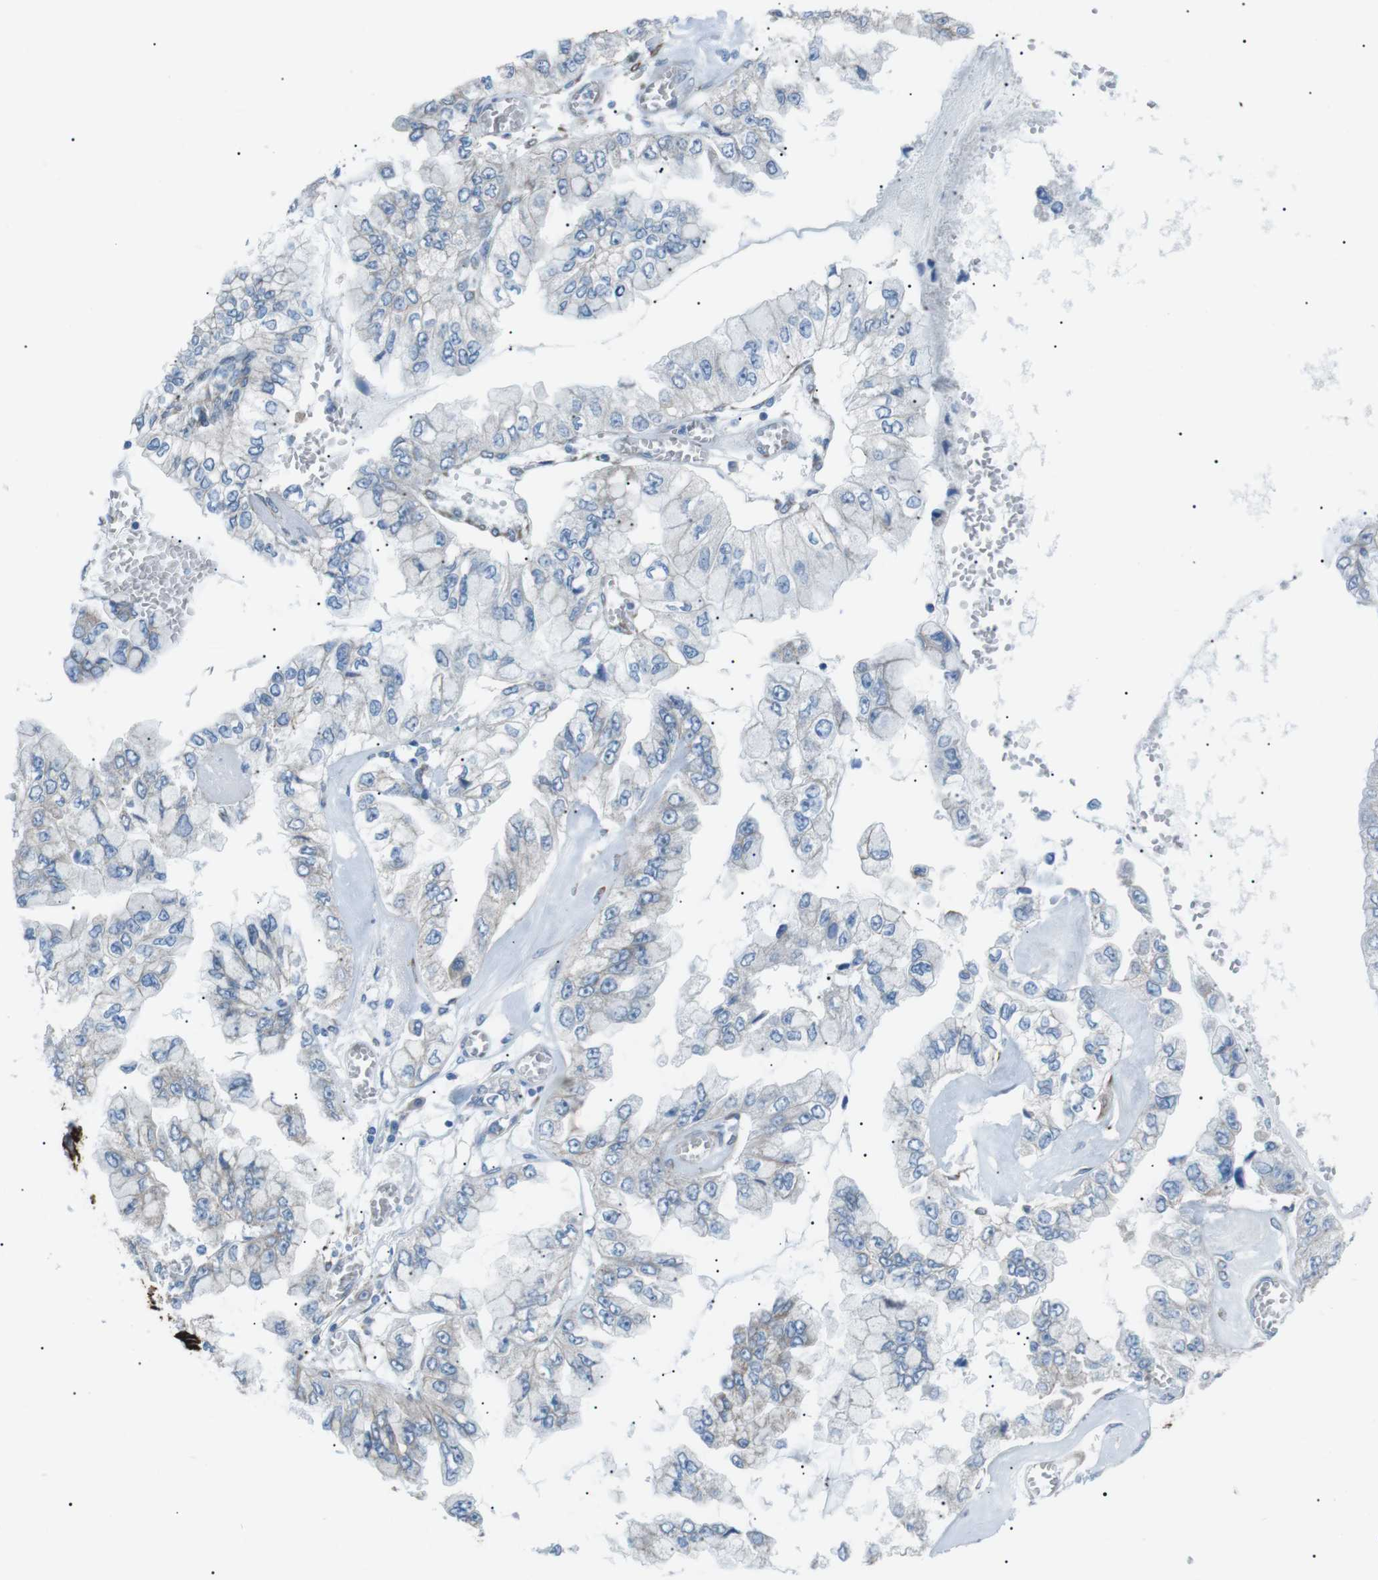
{"staining": {"intensity": "negative", "quantity": "none", "location": "none"}, "tissue": "liver cancer", "cell_type": "Tumor cells", "image_type": "cancer", "snomed": [{"axis": "morphology", "description": "Cholangiocarcinoma"}, {"axis": "topography", "description": "Liver"}], "caption": "This histopathology image is of liver cholangiocarcinoma stained with immunohistochemistry to label a protein in brown with the nuclei are counter-stained blue. There is no expression in tumor cells.", "gene": "MTARC2", "patient": {"sex": "female", "age": 79}}